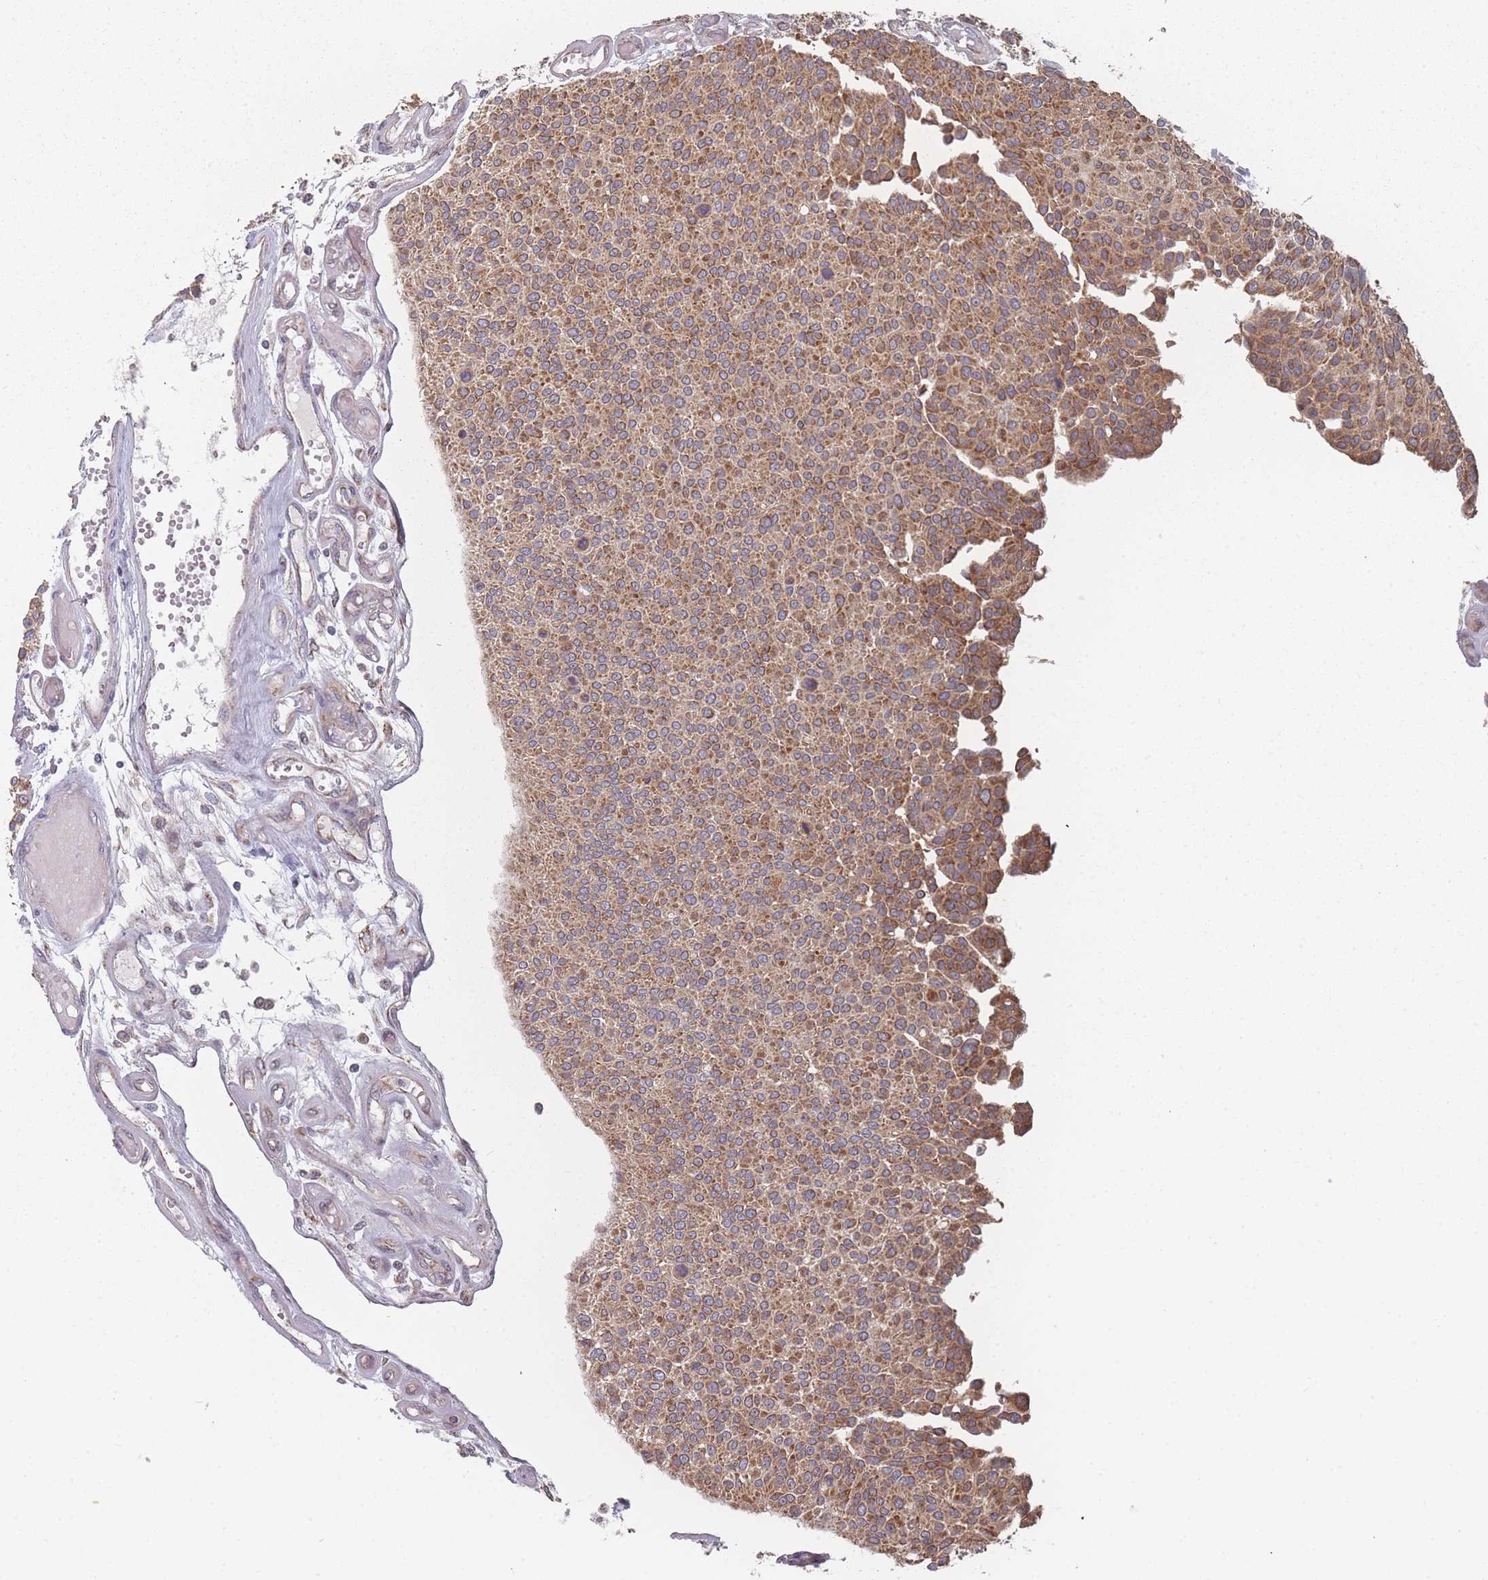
{"staining": {"intensity": "moderate", "quantity": ">75%", "location": "cytoplasmic/membranous"}, "tissue": "urothelial cancer", "cell_type": "Tumor cells", "image_type": "cancer", "snomed": [{"axis": "morphology", "description": "Urothelial carcinoma, NOS"}, {"axis": "topography", "description": "Urinary bladder"}], "caption": "A brown stain labels moderate cytoplasmic/membranous positivity of a protein in human transitional cell carcinoma tumor cells.", "gene": "PSMB3", "patient": {"sex": "male", "age": 55}}